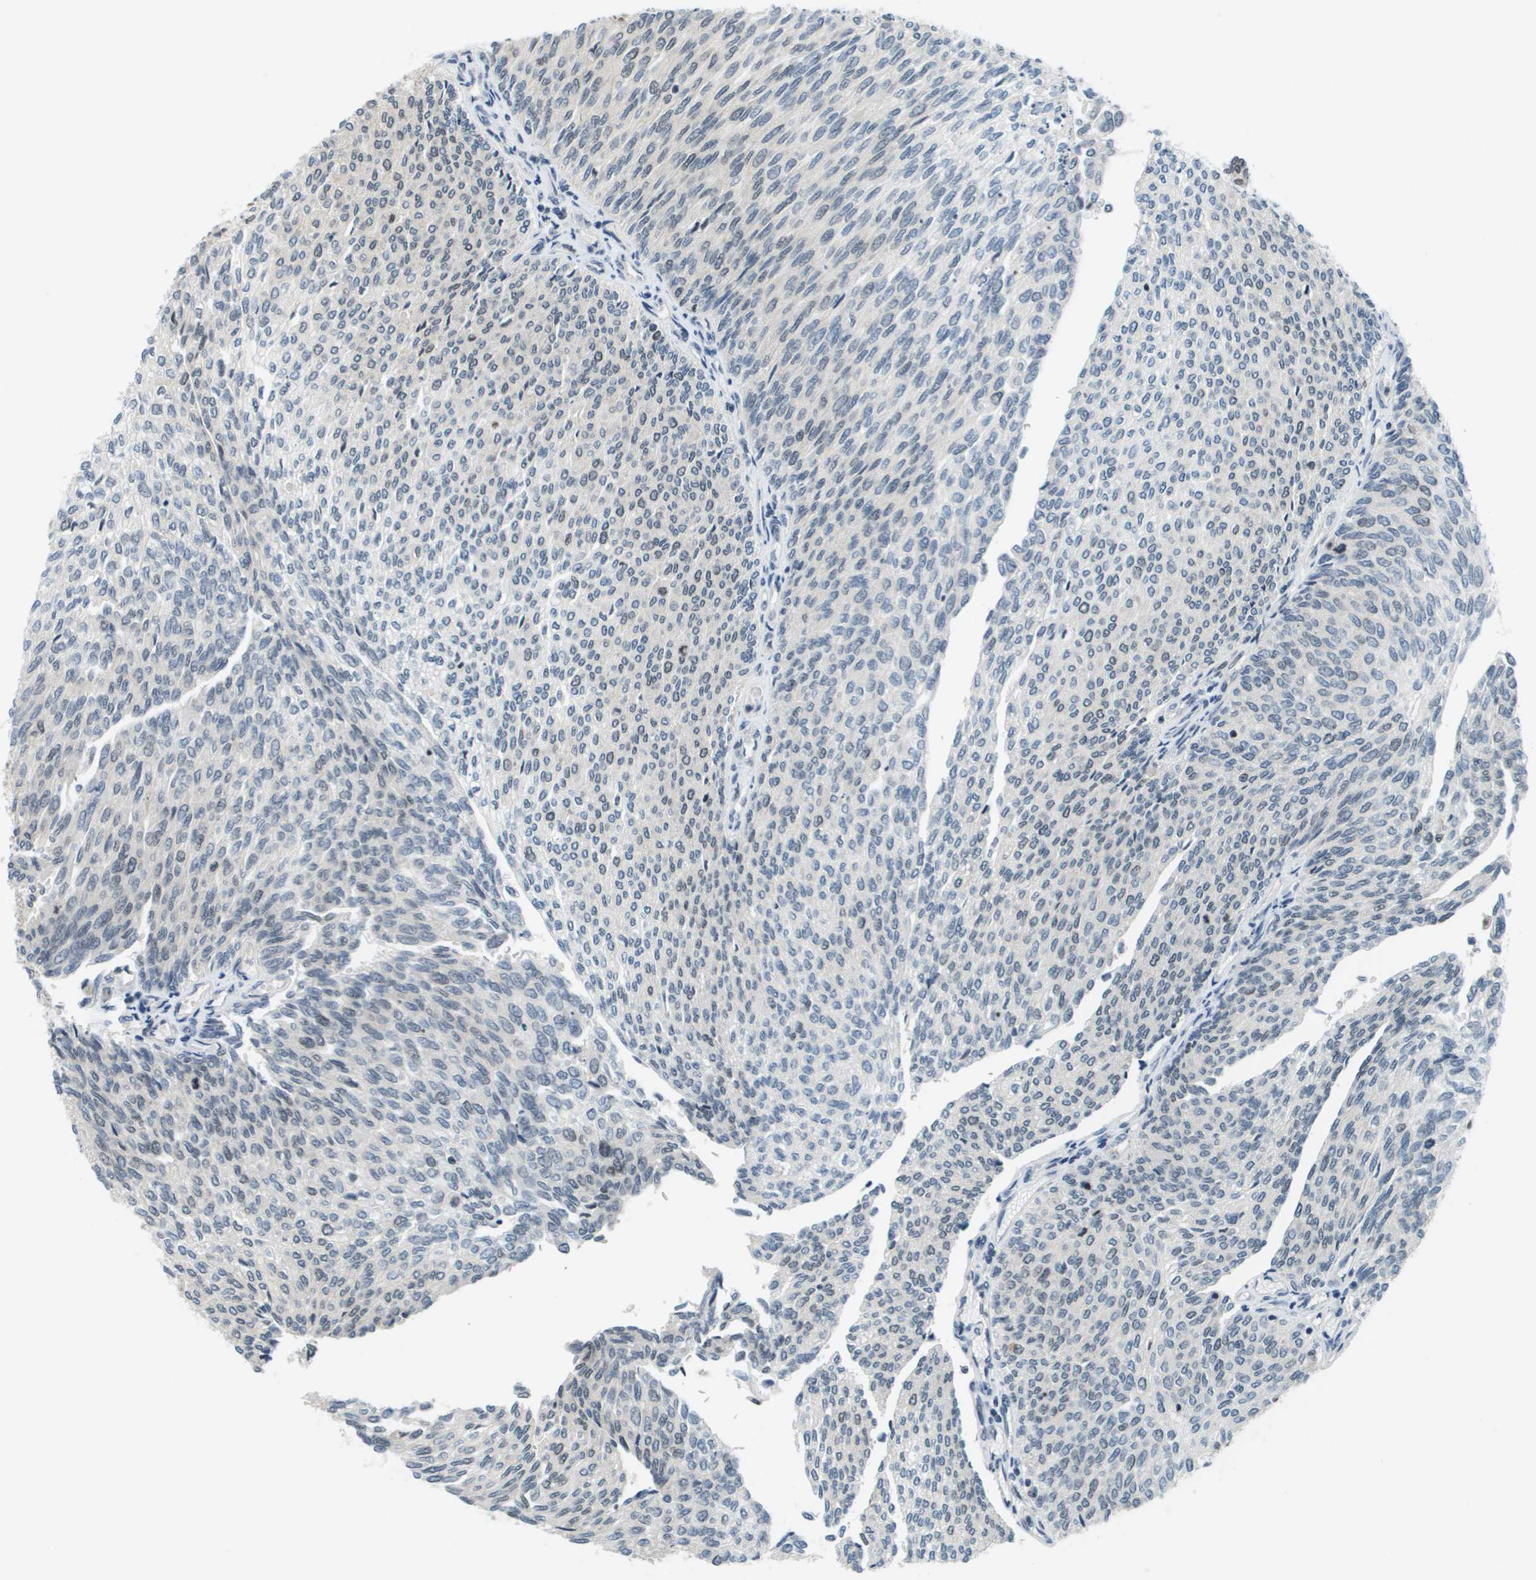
{"staining": {"intensity": "weak", "quantity": "<25%", "location": "nuclear"}, "tissue": "urothelial cancer", "cell_type": "Tumor cells", "image_type": "cancer", "snomed": [{"axis": "morphology", "description": "Urothelial carcinoma, Low grade"}, {"axis": "topography", "description": "Urinary bladder"}], "caption": "Histopathology image shows no significant protein expression in tumor cells of urothelial carcinoma (low-grade).", "gene": "CBX5", "patient": {"sex": "female", "age": 79}}